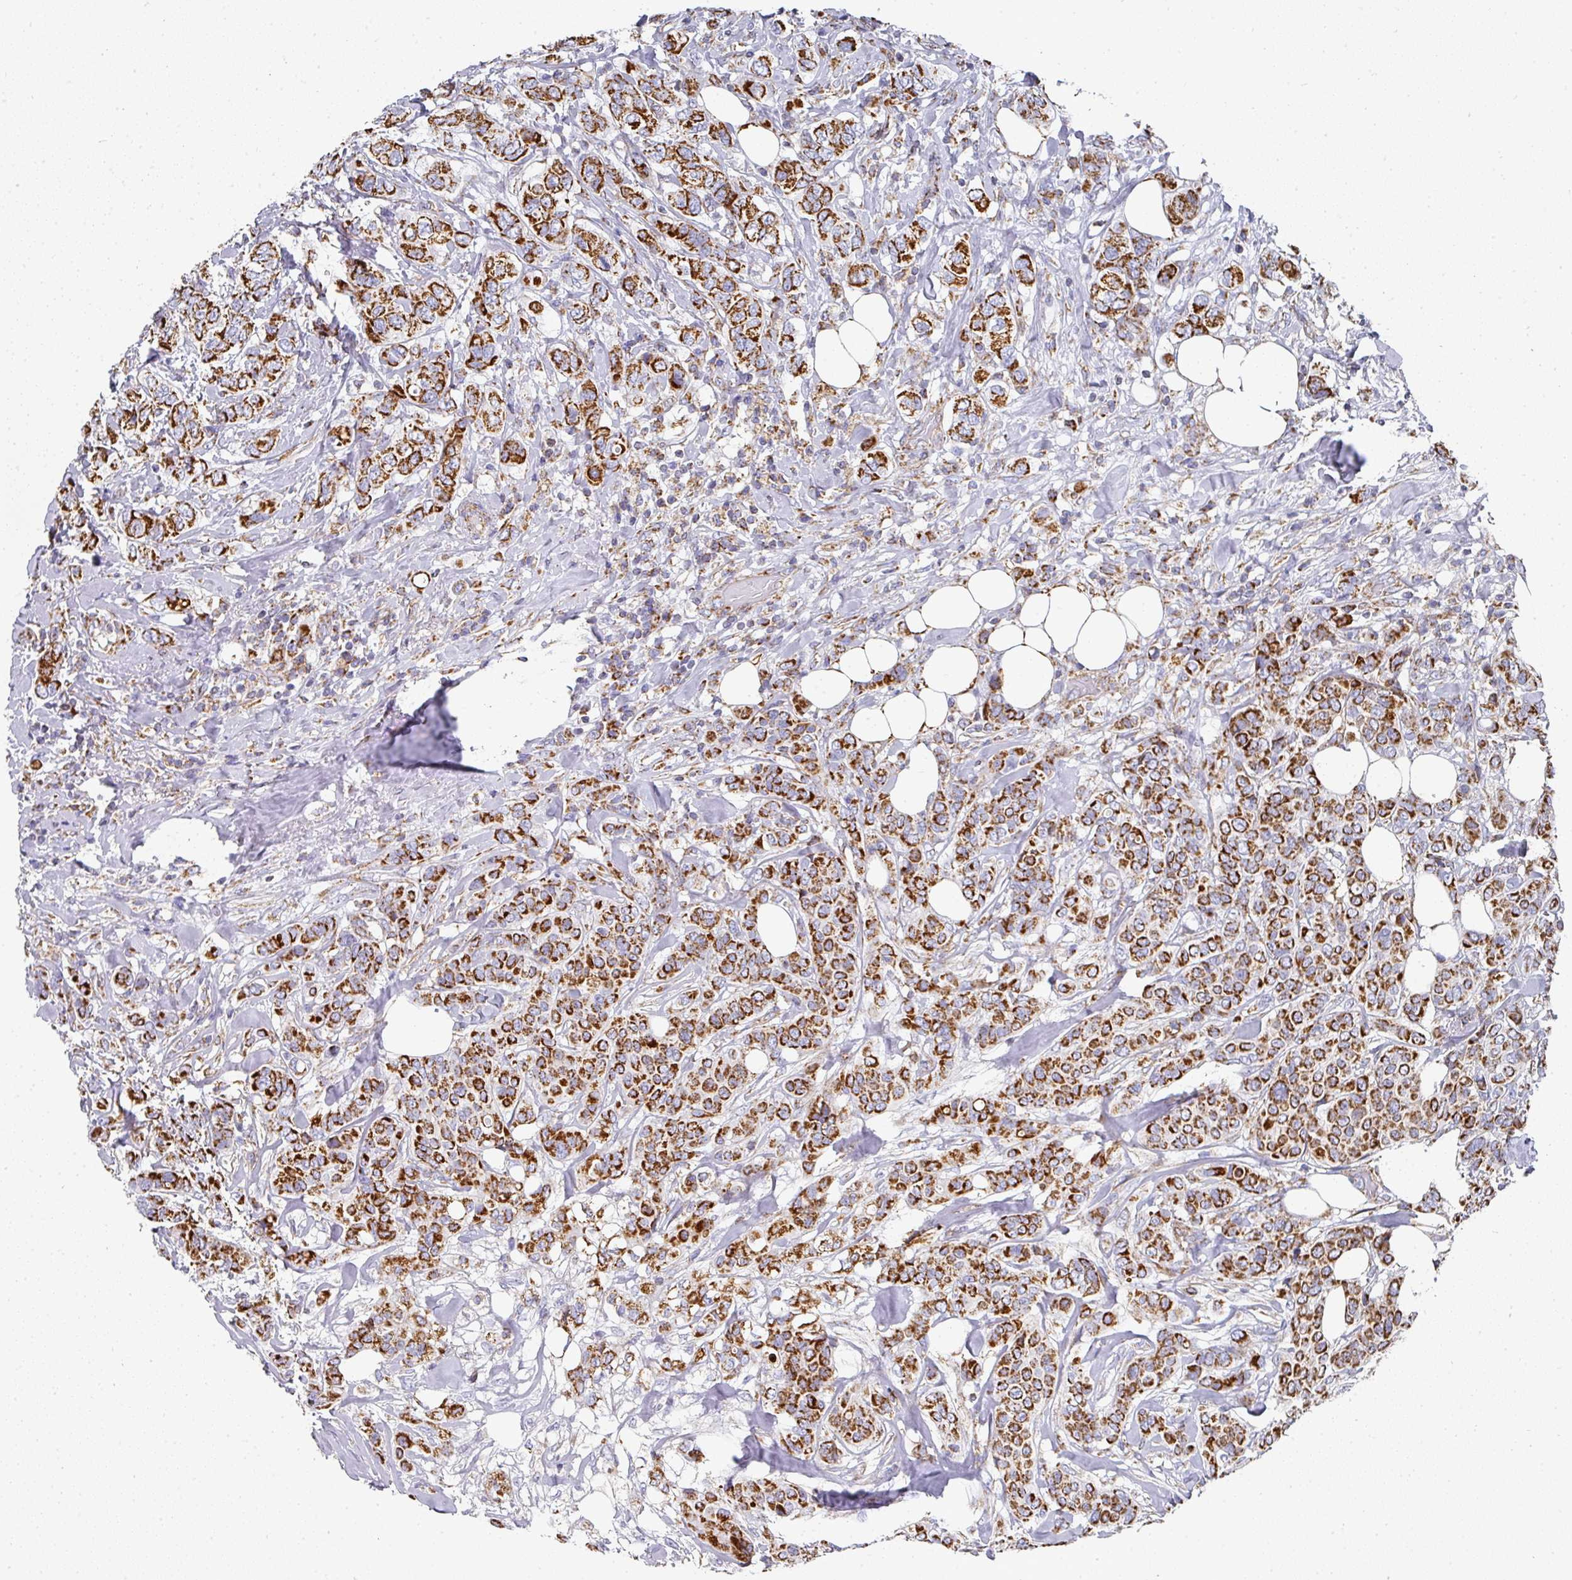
{"staining": {"intensity": "strong", "quantity": ">75%", "location": "cytoplasmic/membranous"}, "tissue": "breast cancer", "cell_type": "Tumor cells", "image_type": "cancer", "snomed": [{"axis": "morphology", "description": "Lobular carcinoma"}, {"axis": "topography", "description": "Breast"}], "caption": "Immunohistochemical staining of human breast cancer (lobular carcinoma) shows high levels of strong cytoplasmic/membranous expression in about >75% of tumor cells.", "gene": "UQCRFS1", "patient": {"sex": "female", "age": 51}}